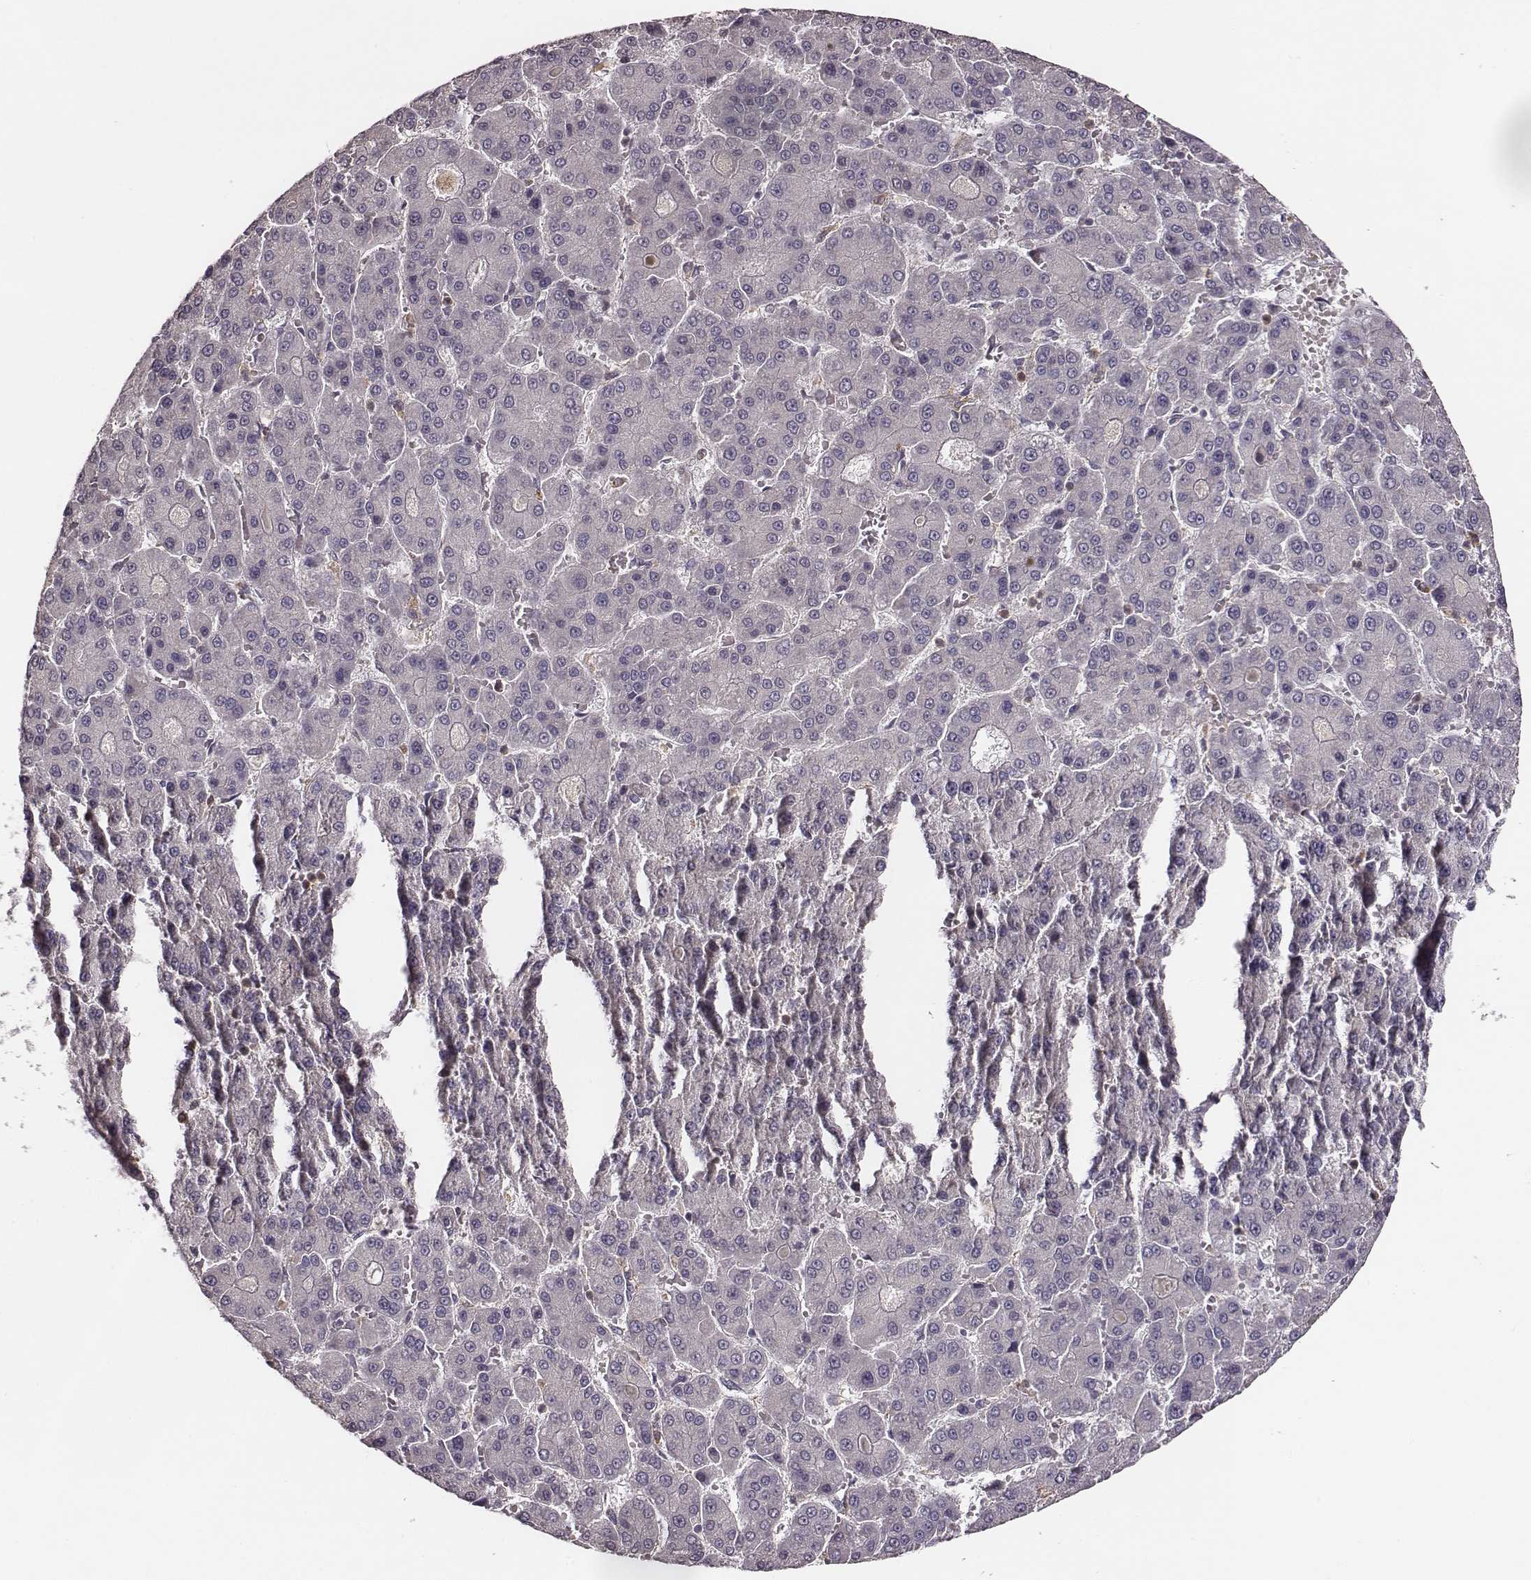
{"staining": {"intensity": "negative", "quantity": "none", "location": "none"}, "tissue": "liver cancer", "cell_type": "Tumor cells", "image_type": "cancer", "snomed": [{"axis": "morphology", "description": "Carcinoma, Hepatocellular, NOS"}, {"axis": "topography", "description": "Liver"}], "caption": "High power microscopy photomicrograph of an immunohistochemistry image of liver cancer (hepatocellular carcinoma), revealing no significant positivity in tumor cells.", "gene": "VPS26A", "patient": {"sex": "male", "age": 70}}